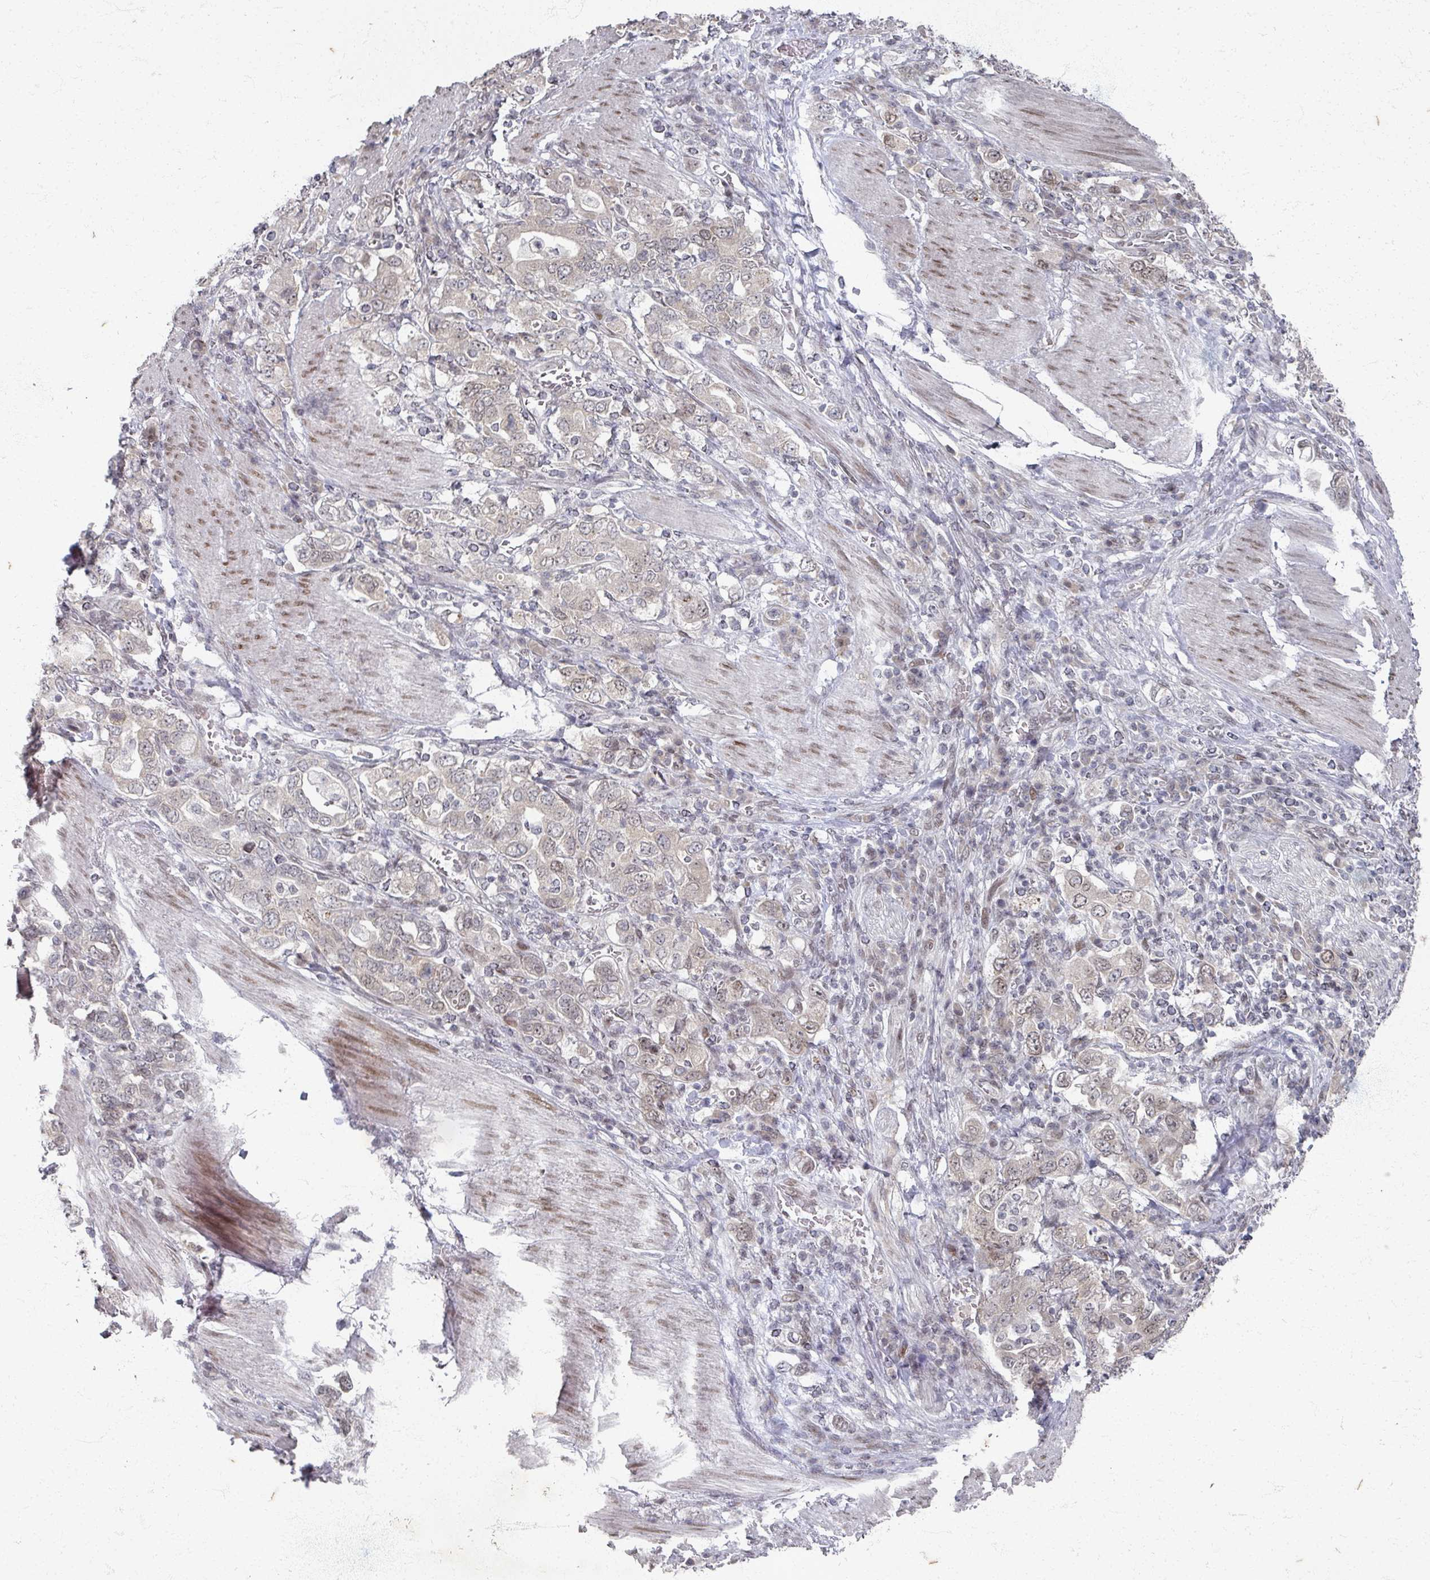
{"staining": {"intensity": "moderate", "quantity": "<25%", "location": "nuclear"}, "tissue": "stomach cancer", "cell_type": "Tumor cells", "image_type": "cancer", "snomed": [{"axis": "morphology", "description": "Adenocarcinoma, NOS"}, {"axis": "topography", "description": "Stomach, upper"}, {"axis": "topography", "description": "Stomach"}], "caption": "Protein staining of stomach cancer (adenocarcinoma) tissue exhibits moderate nuclear expression in approximately <25% of tumor cells.", "gene": "PSKH1", "patient": {"sex": "male", "age": 62}}